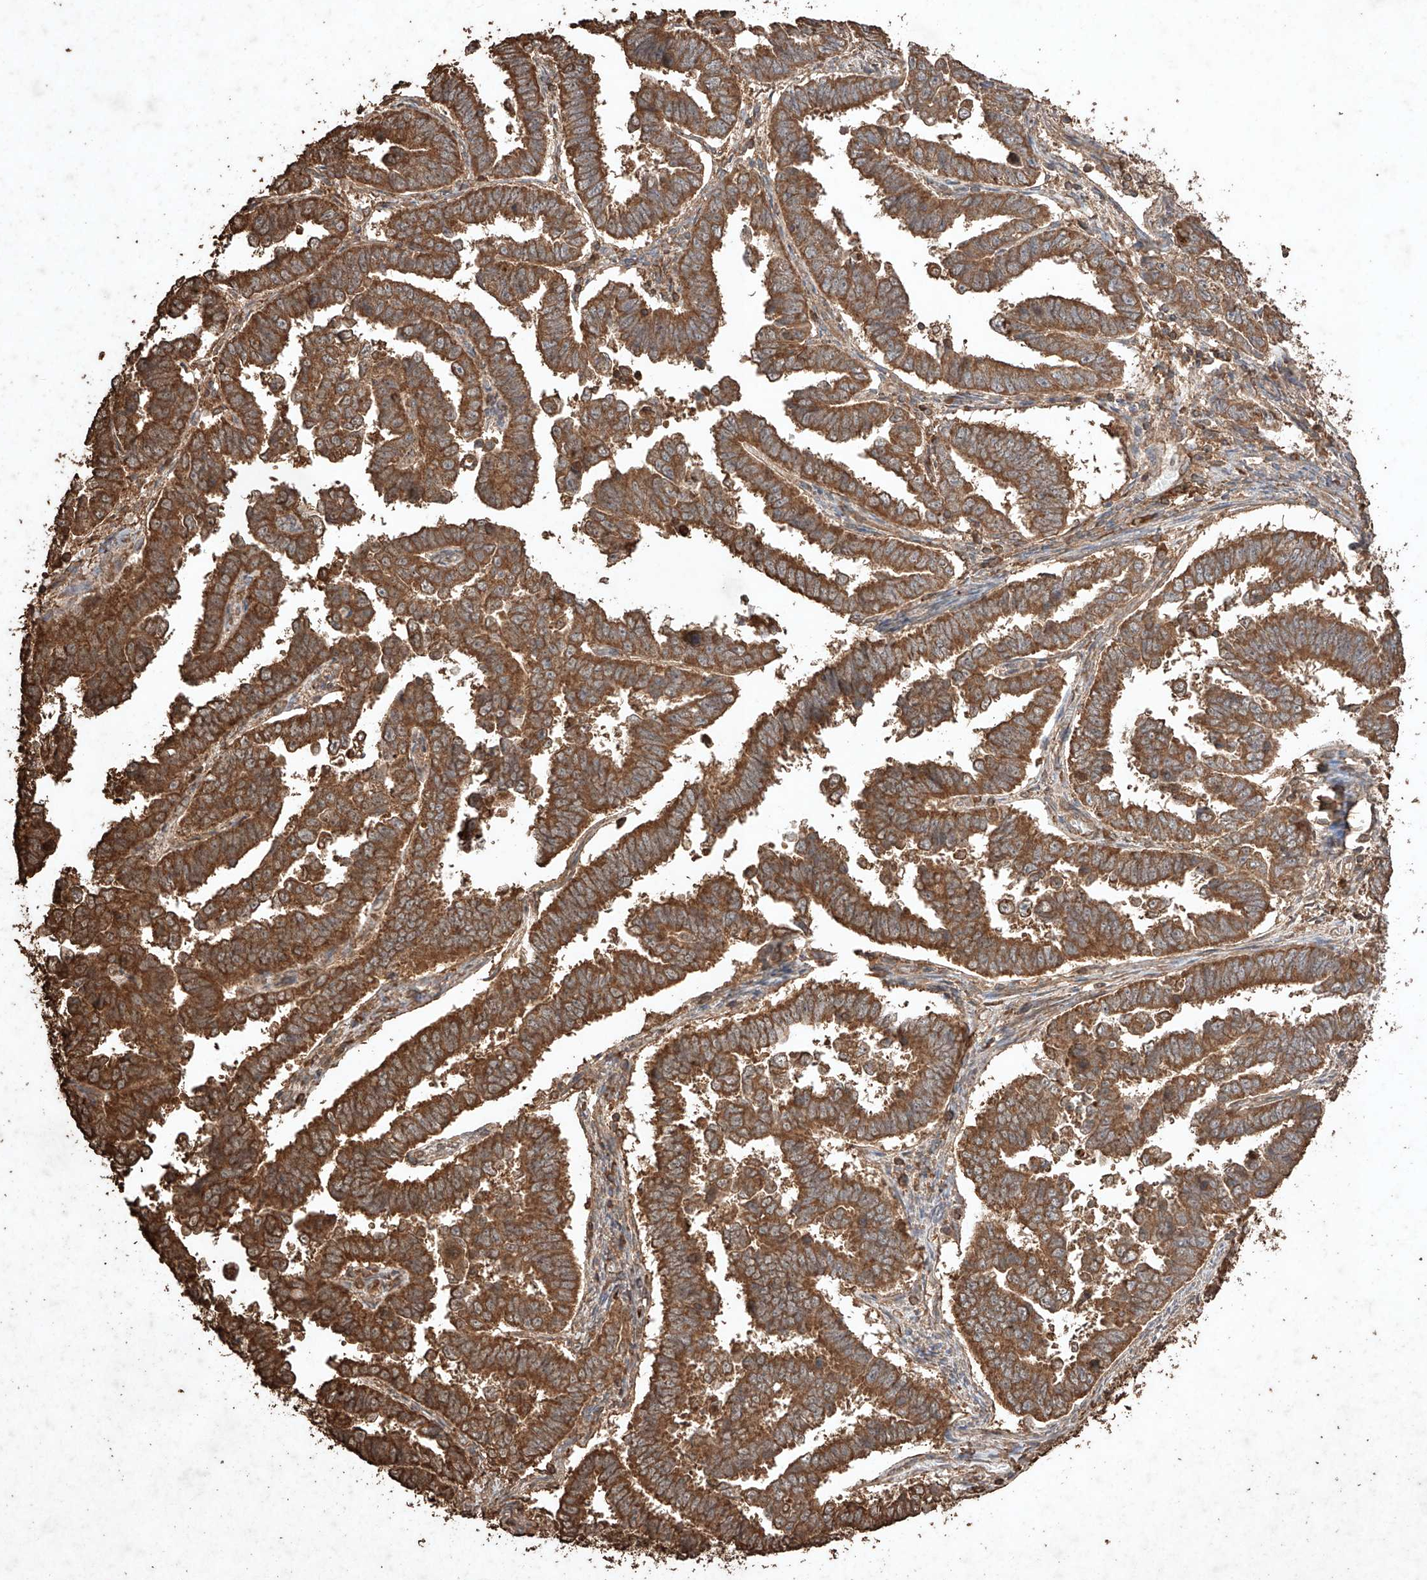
{"staining": {"intensity": "strong", "quantity": ">75%", "location": "cytoplasmic/membranous"}, "tissue": "endometrial cancer", "cell_type": "Tumor cells", "image_type": "cancer", "snomed": [{"axis": "morphology", "description": "Adenocarcinoma, NOS"}, {"axis": "topography", "description": "Endometrium"}], "caption": "Protein staining of endometrial adenocarcinoma tissue demonstrates strong cytoplasmic/membranous expression in about >75% of tumor cells. The protein of interest is stained brown, and the nuclei are stained in blue (DAB IHC with brightfield microscopy, high magnification).", "gene": "M6PR", "patient": {"sex": "female", "age": 75}}